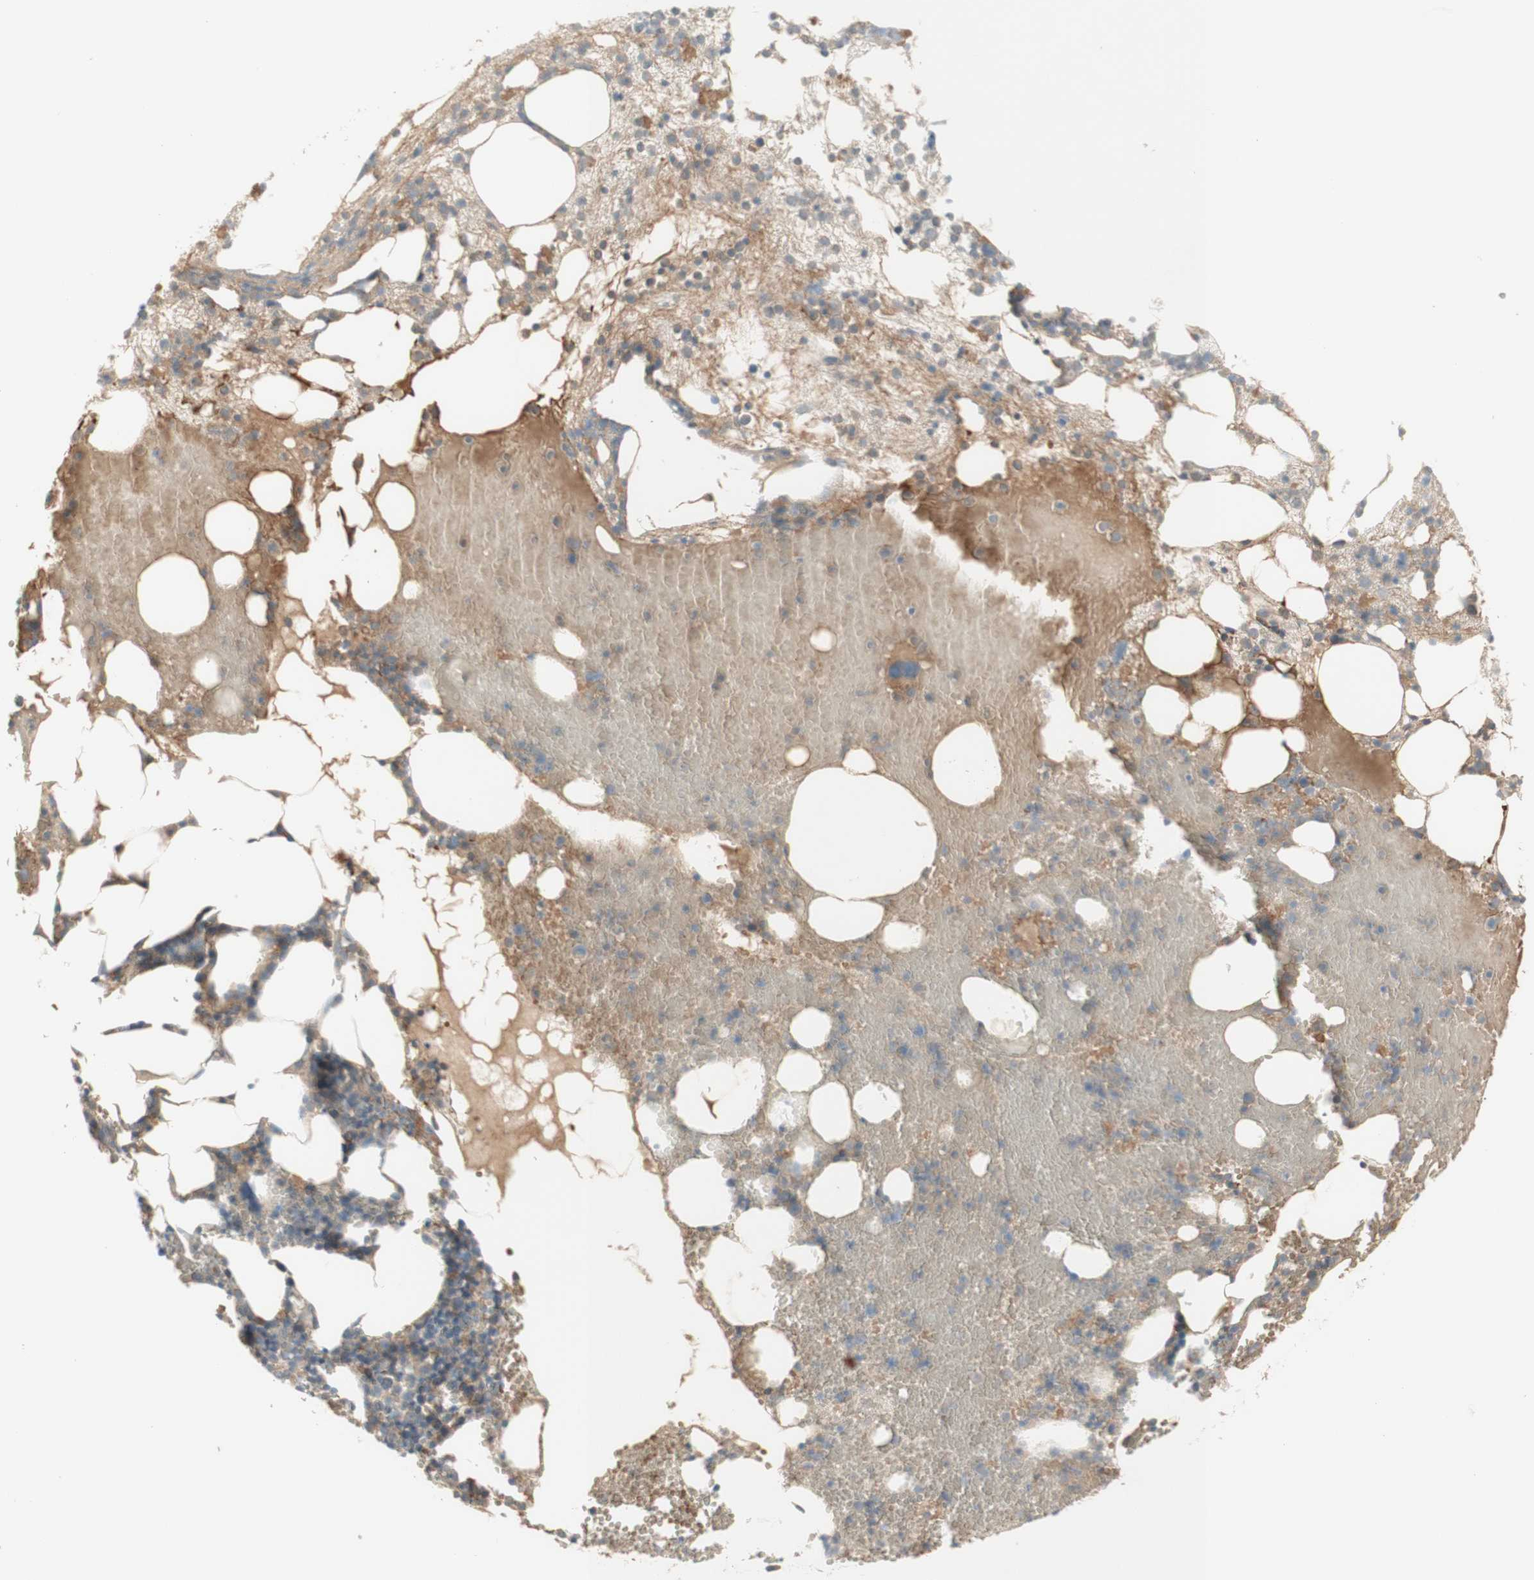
{"staining": {"intensity": "moderate", "quantity": "<25%", "location": "cytoplasmic/membranous"}, "tissue": "bone marrow", "cell_type": "Hematopoietic cells", "image_type": "normal", "snomed": [{"axis": "morphology", "description": "Normal tissue, NOS"}, {"axis": "morphology", "description": "Inflammation, NOS"}, {"axis": "topography", "description": "Bone marrow"}], "caption": "The image demonstrates immunohistochemical staining of benign bone marrow. There is moderate cytoplasmic/membranous positivity is seen in approximately <25% of hematopoietic cells.", "gene": "PTGER4", "patient": {"sex": "female", "age": 79}}